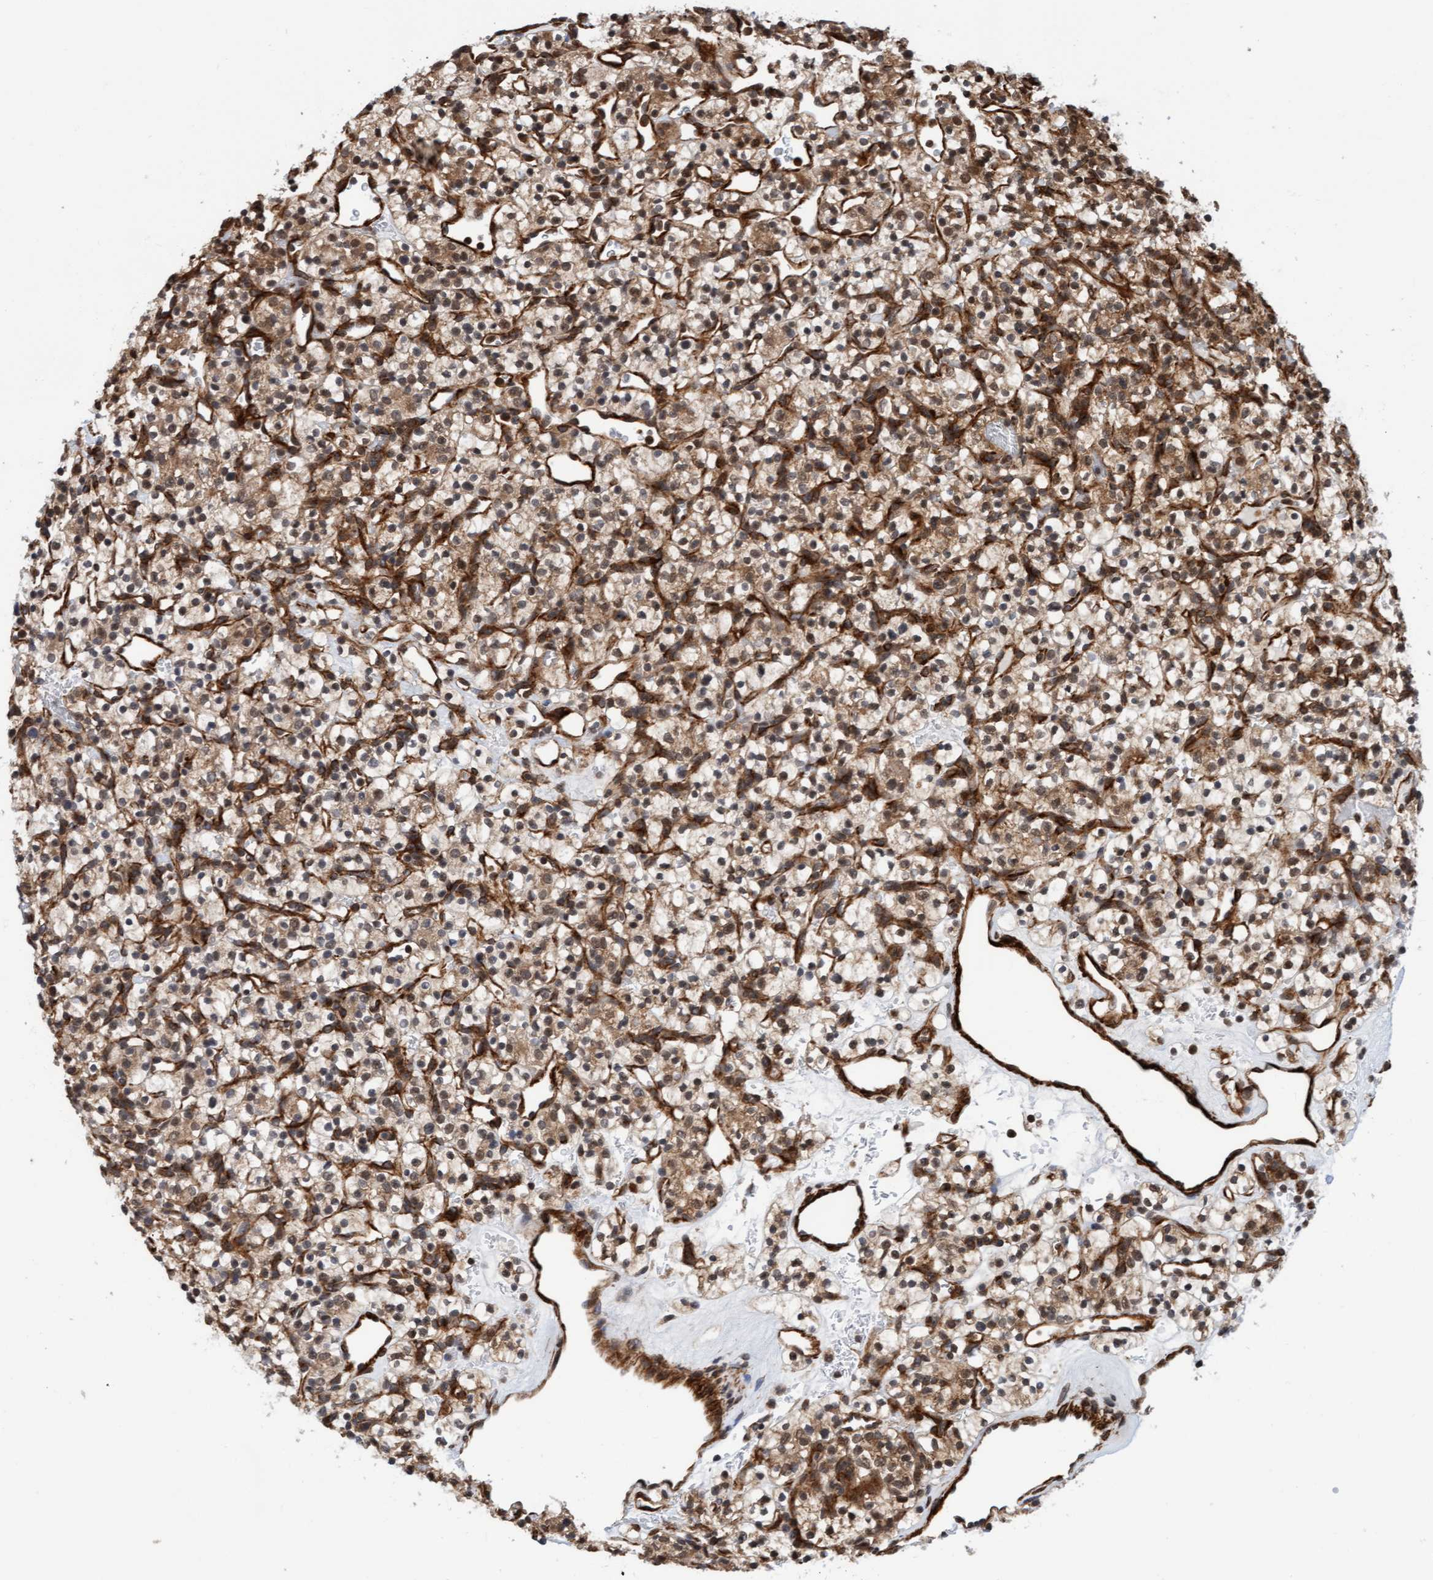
{"staining": {"intensity": "moderate", "quantity": ">75%", "location": "cytoplasmic/membranous"}, "tissue": "renal cancer", "cell_type": "Tumor cells", "image_type": "cancer", "snomed": [{"axis": "morphology", "description": "Adenocarcinoma, NOS"}, {"axis": "topography", "description": "Kidney"}], "caption": "DAB immunohistochemical staining of human adenocarcinoma (renal) displays moderate cytoplasmic/membranous protein staining in approximately >75% of tumor cells. (IHC, brightfield microscopy, high magnification).", "gene": "STXBP4", "patient": {"sex": "female", "age": 57}}